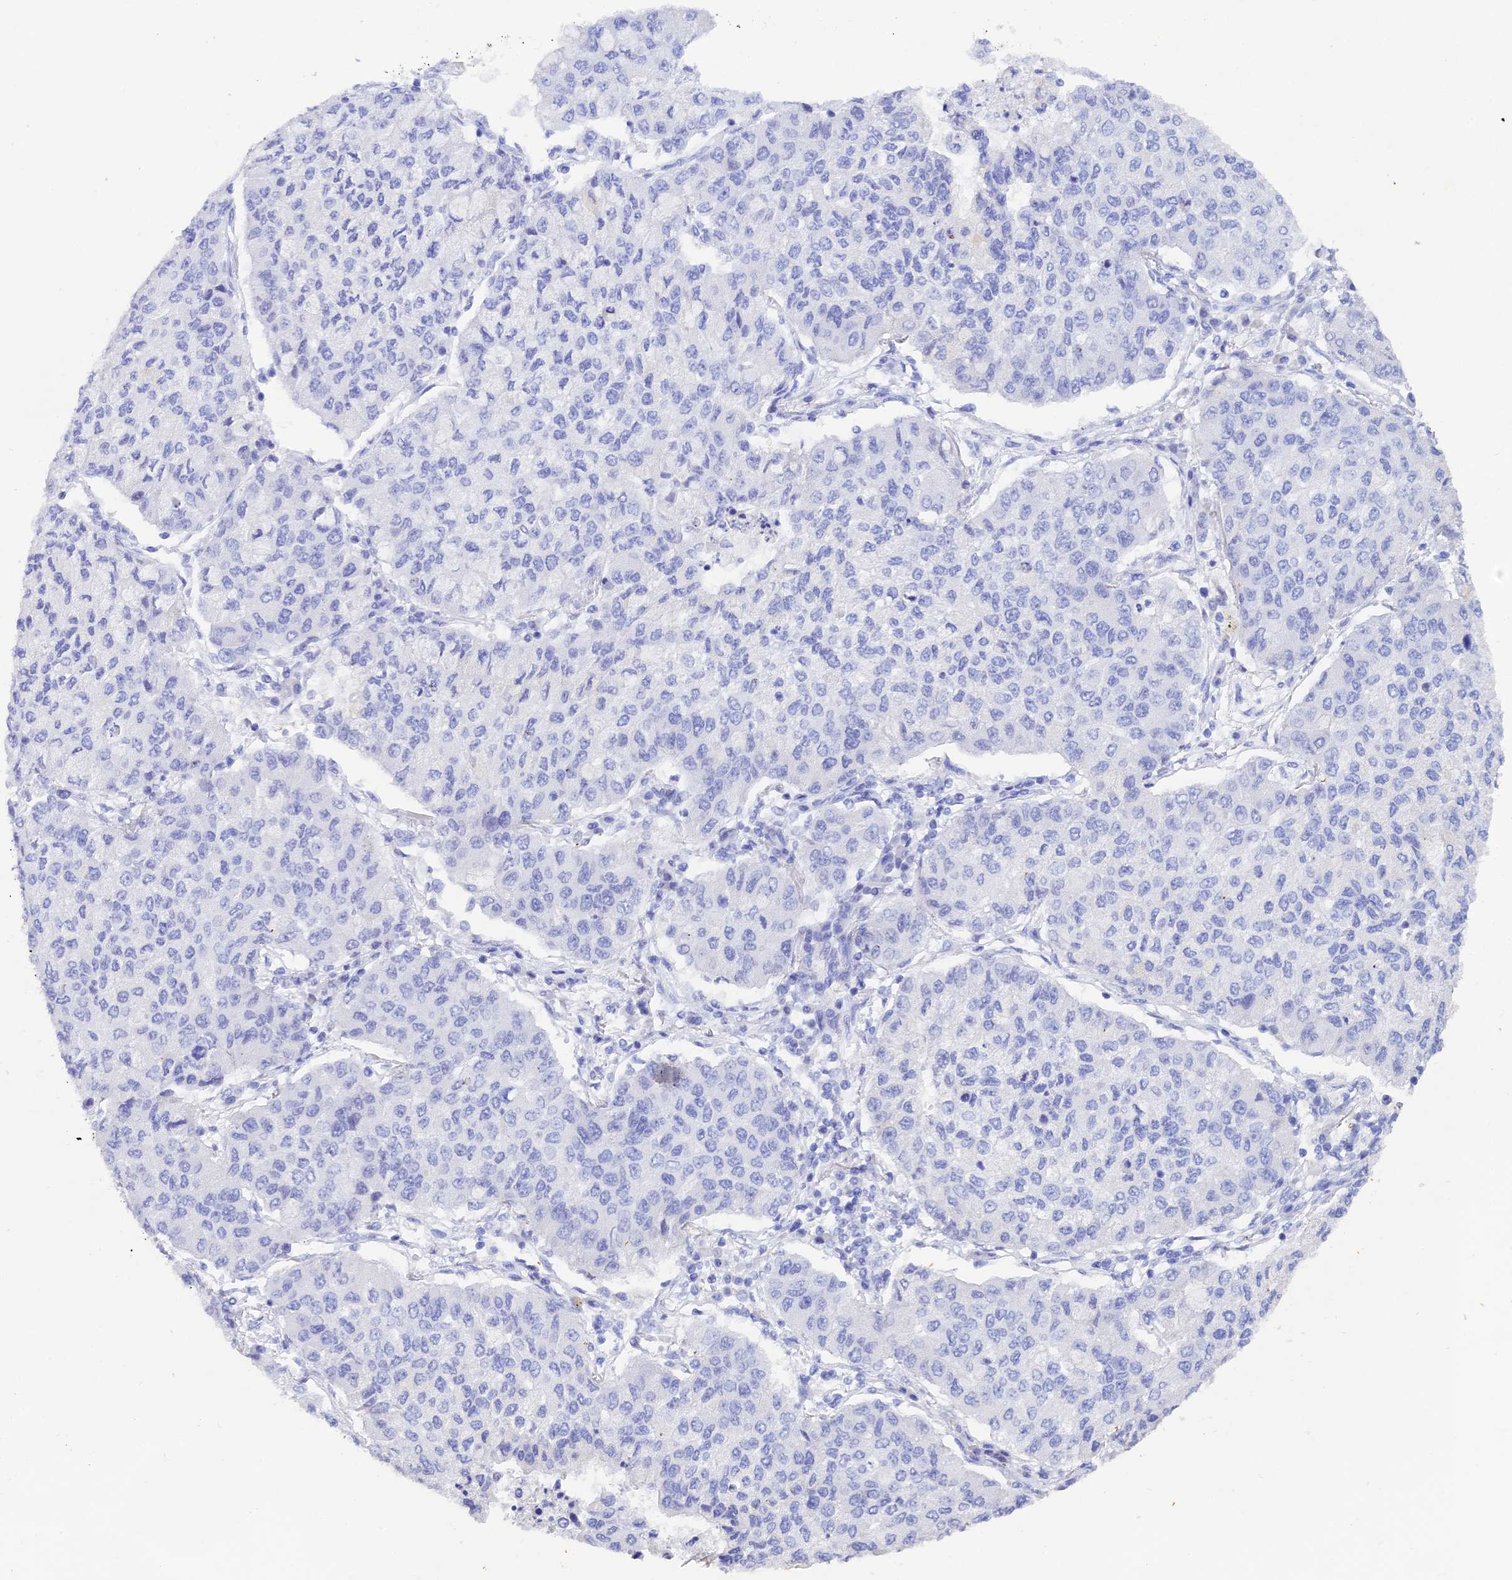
{"staining": {"intensity": "negative", "quantity": "none", "location": "none"}, "tissue": "lung cancer", "cell_type": "Tumor cells", "image_type": "cancer", "snomed": [{"axis": "morphology", "description": "Squamous cell carcinoma, NOS"}, {"axis": "topography", "description": "Lung"}], "caption": "An immunohistochemistry histopathology image of squamous cell carcinoma (lung) is shown. There is no staining in tumor cells of squamous cell carcinoma (lung).", "gene": "REG1A", "patient": {"sex": "male", "age": 74}}